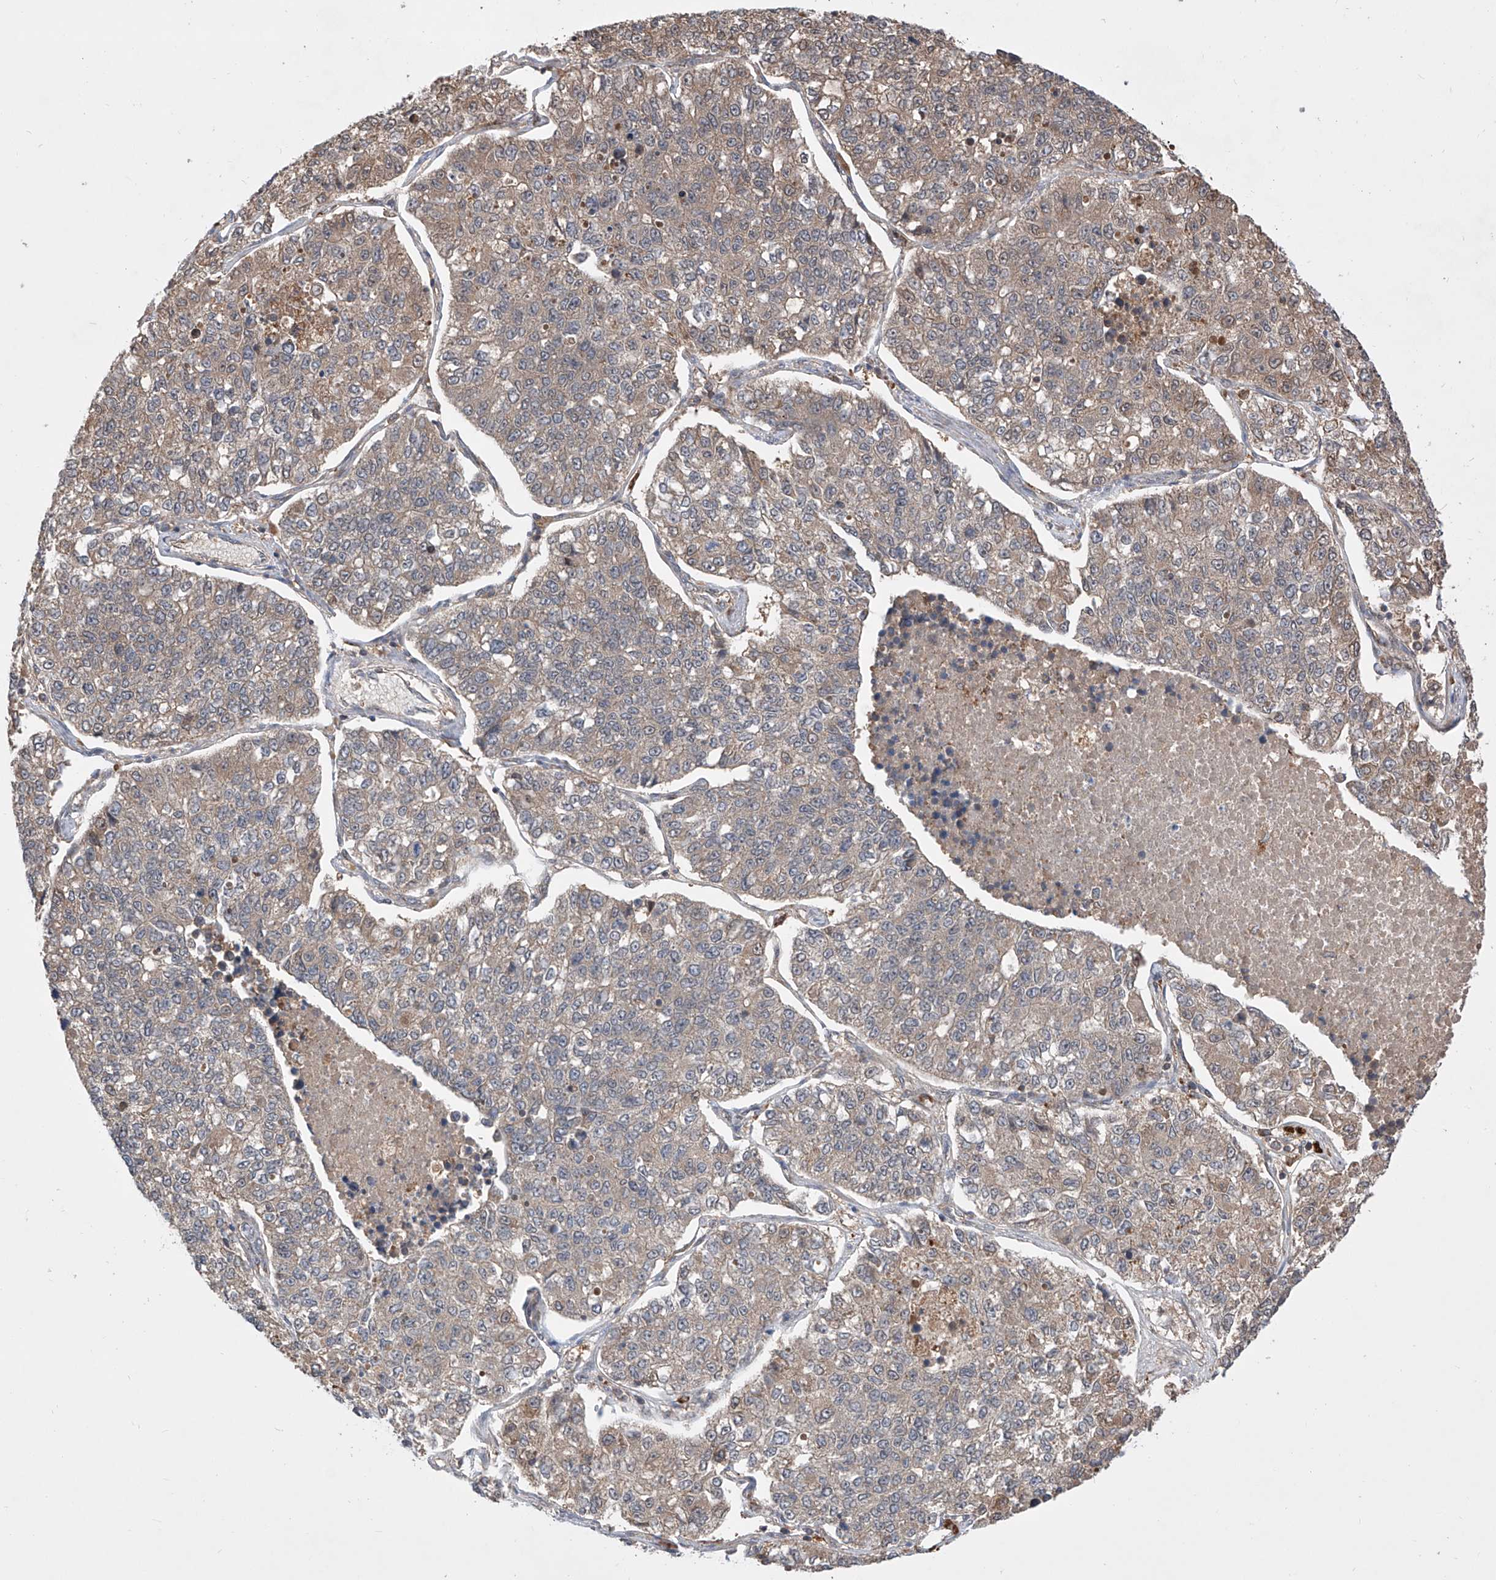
{"staining": {"intensity": "weak", "quantity": "25%-75%", "location": "cytoplasmic/membranous"}, "tissue": "lung cancer", "cell_type": "Tumor cells", "image_type": "cancer", "snomed": [{"axis": "morphology", "description": "Adenocarcinoma, NOS"}, {"axis": "topography", "description": "Lung"}], "caption": "The immunohistochemical stain highlights weak cytoplasmic/membranous positivity in tumor cells of lung adenocarcinoma tissue.", "gene": "HOXC8", "patient": {"sex": "male", "age": 49}}